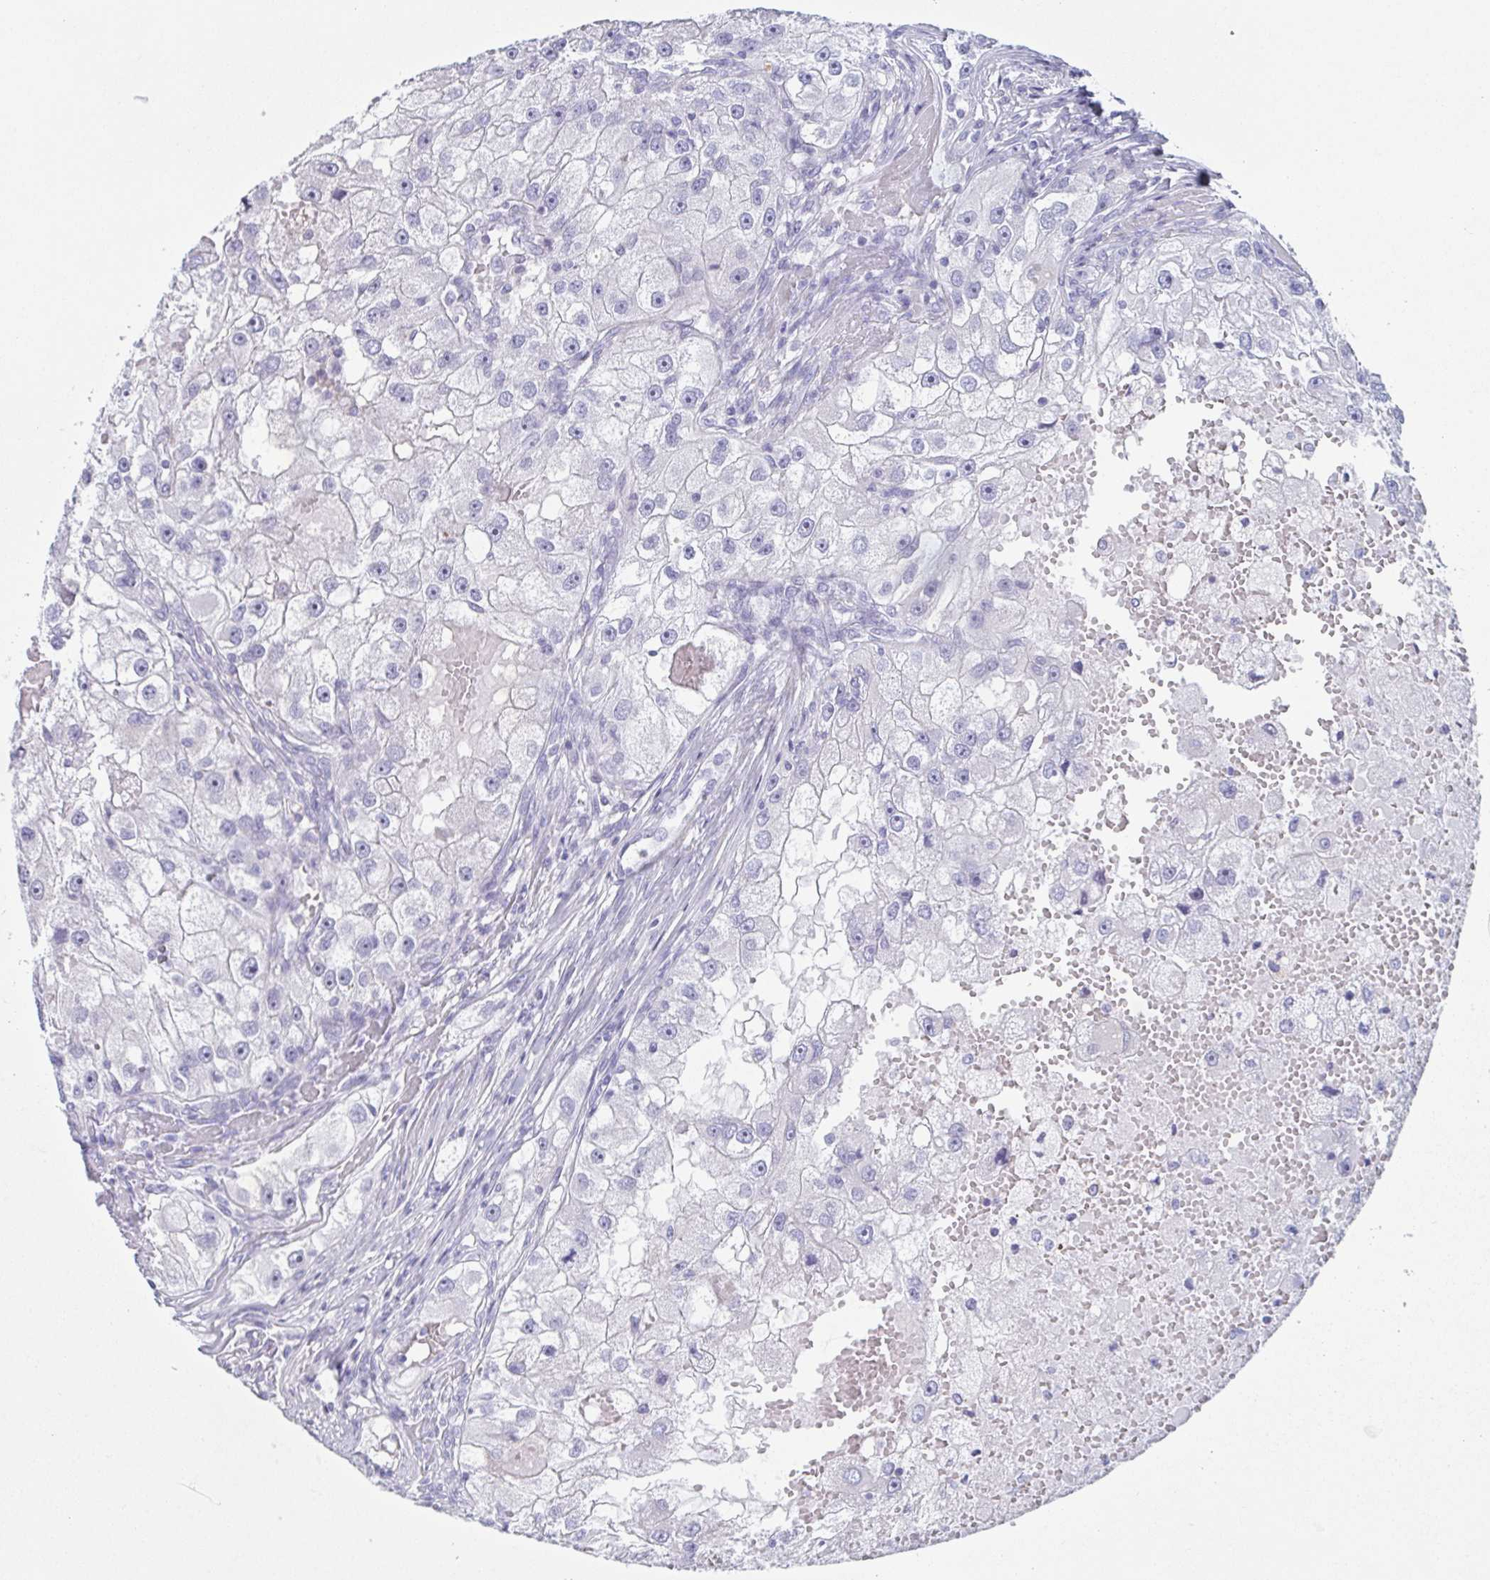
{"staining": {"intensity": "negative", "quantity": "none", "location": "none"}, "tissue": "renal cancer", "cell_type": "Tumor cells", "image_type": "cancer", "snomed": [{"axis": "morphology", "description": "Adenocarcinoma, NOS"}, {"axis": "topography", "description": "Kidney"}], "caption": "Immunohistochemical staining of human renal cancer (adenocarcinoma) reveals no significant expression in tumor cells. (Stains: DAB (3,3'-diaminobenzidine) IHC with hematoxylin counter stain, Microscopy: brightfield microscopy at high magnification).", "gene": "TAGLN3", "patient": {"sex": "male", "age": 63}}